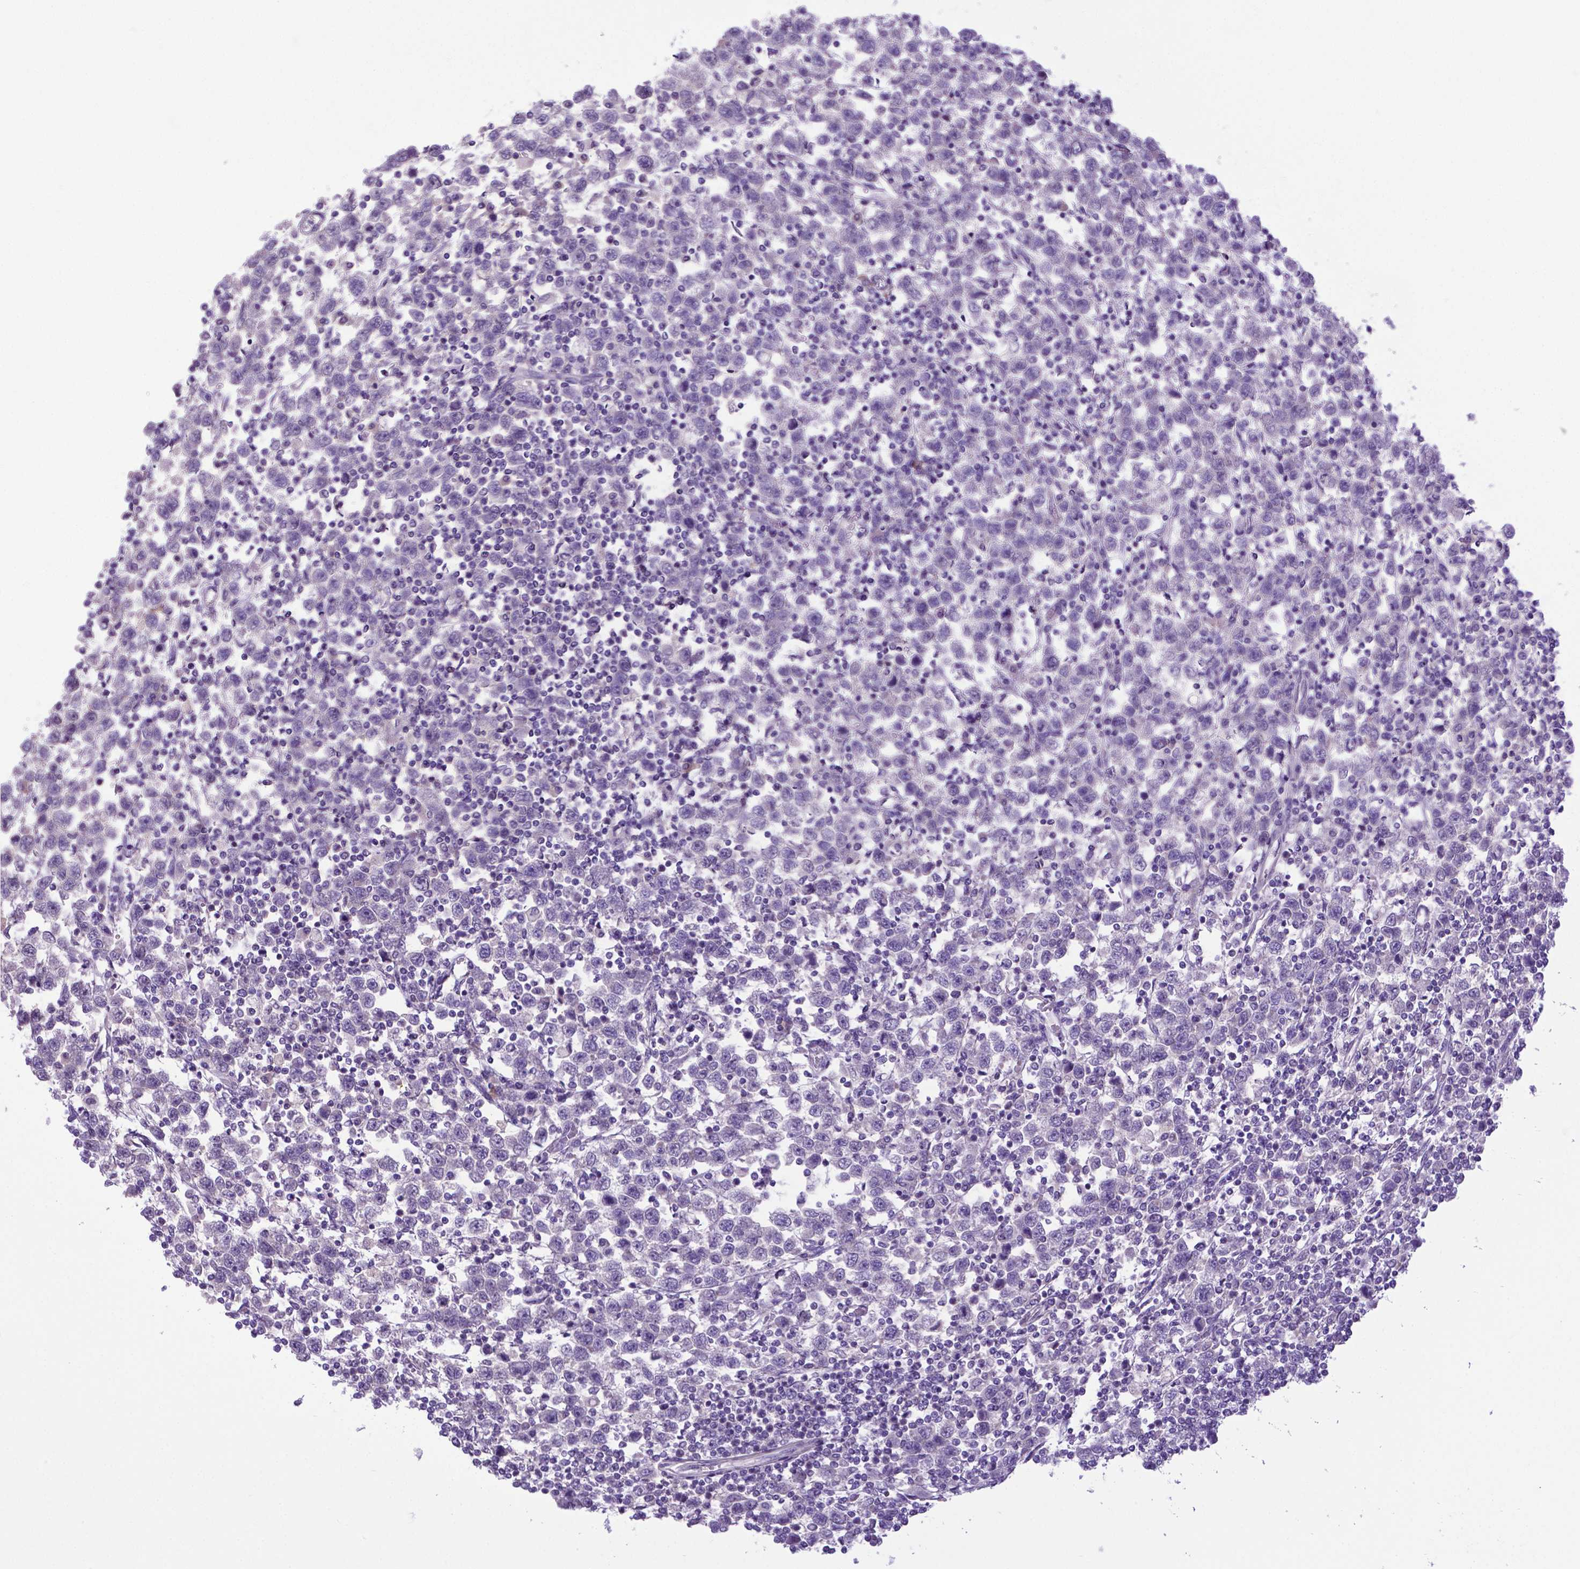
{"staining": {"intensity": "negative", "quantity": "none", "location": "none"}, "tissue": "testis cancer", "cell_type": "Tumor cells", "image_type": "cancer", "snomed": [{"axis": "morphology", "description": "Normal tissue, NOS"}, {"axis": "morphology", "description": "Seminoma, NOS"}, {"axis": "topography", "description": "Testis"}, {"axis": "topography", "description": "Epididymis"}], "caption": "Immunohistochemistry (IHC) of human seminoma (testis) reveals no positivity in tumor cells.", "gene": "ADRA2B", "patient": {"sex": "male", "age": 34}}